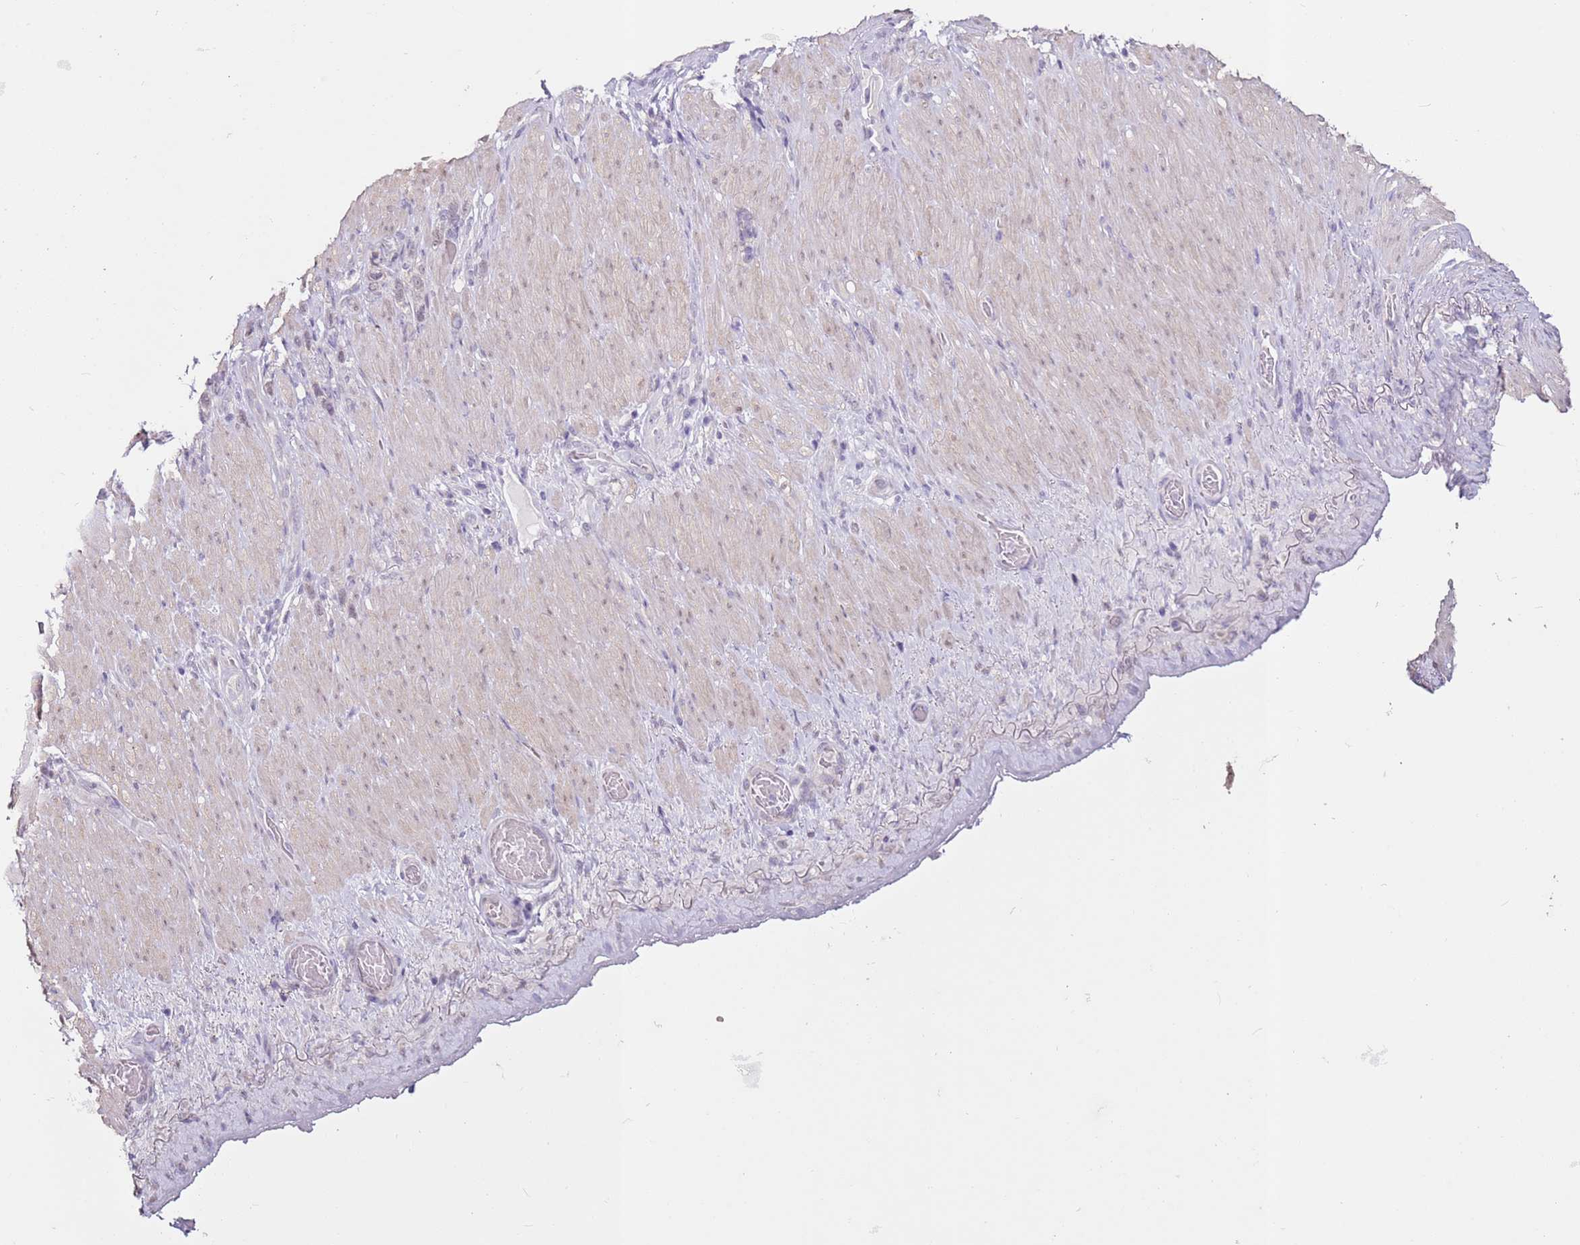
{"staining": {"intensity": "negative", "quantity": "none", "location": "none"}, "tissue": "stomach cancer", "cell_type": "Tumor cells", "image_type": "cancer", "snomed": [{"axis": "morphology", "description": "Adenocarcinoma, NOS"}, {"axis": "topography", "description": "Stomach"}], "caption": "Human adenocarcinoma (stomach) stained for a protein using immunohistochemistry shows no expression in tumor cells.", "gene": "MDH1", "patient": {"sex": "female", "age": 65}}